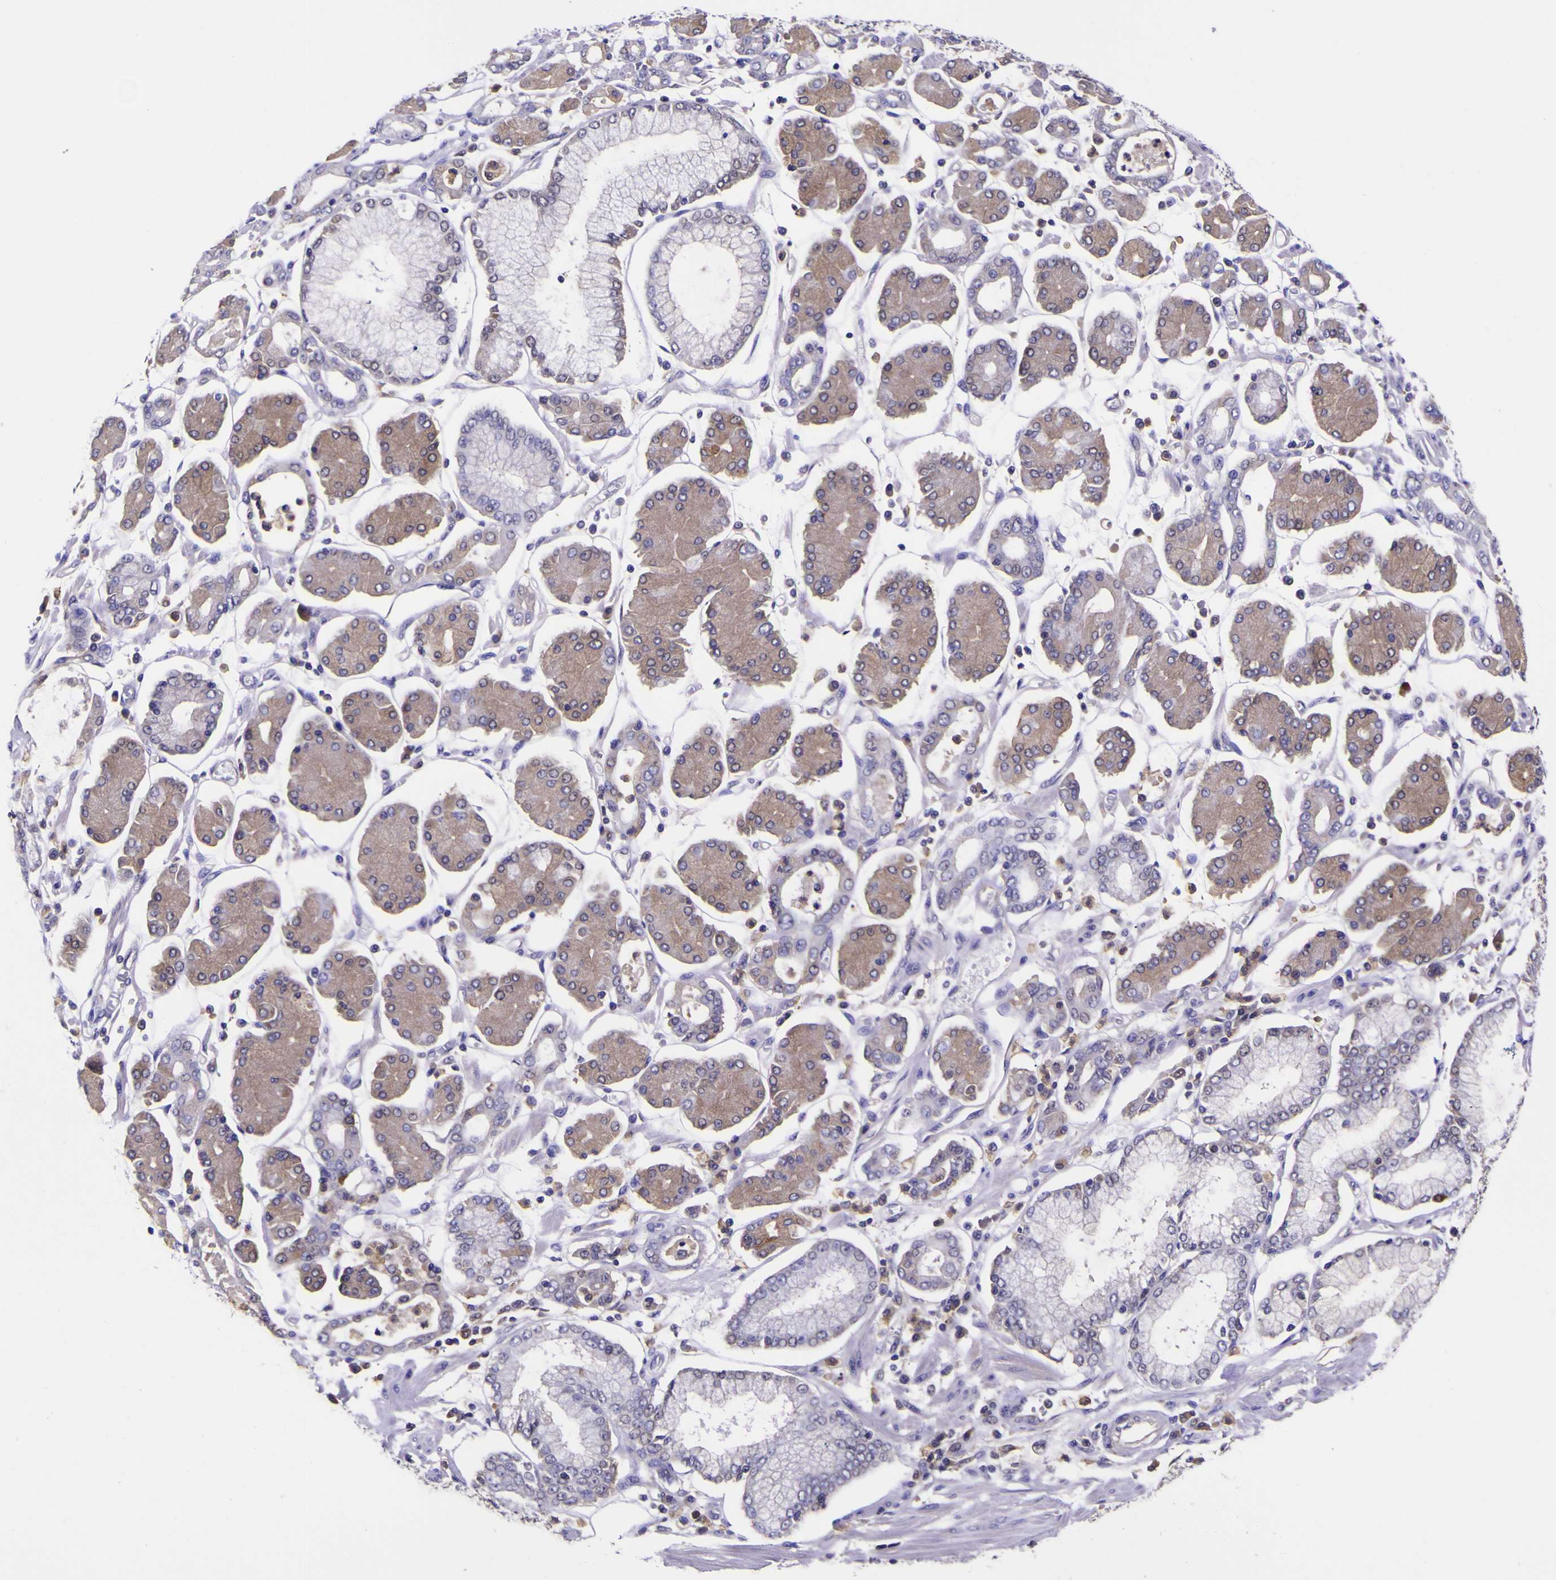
{"staining": {"intensity": "moderate", "quantity": "25%-75%", "location": "cytoplasmic/membranous"}, "tissue": "stomach cancer", "cell_type": "Tumor cells", "image_type": "cancer", "snomed": [{"axis": "morphology", "description": "Adenocarcinoma, NOS"}, {"axis": "topography", "description": "Stomach"}], "caption": "A brown stain shows moderate cytoplasmic/membranous positivity of a protein in stomach cancer (adenocarcinoma) tumor cells. (brown staining indicates protein expression, while blue staining denotes nuclei).", "gene": "MAPK14", "patient": {"sex": "male", "age": 76}}